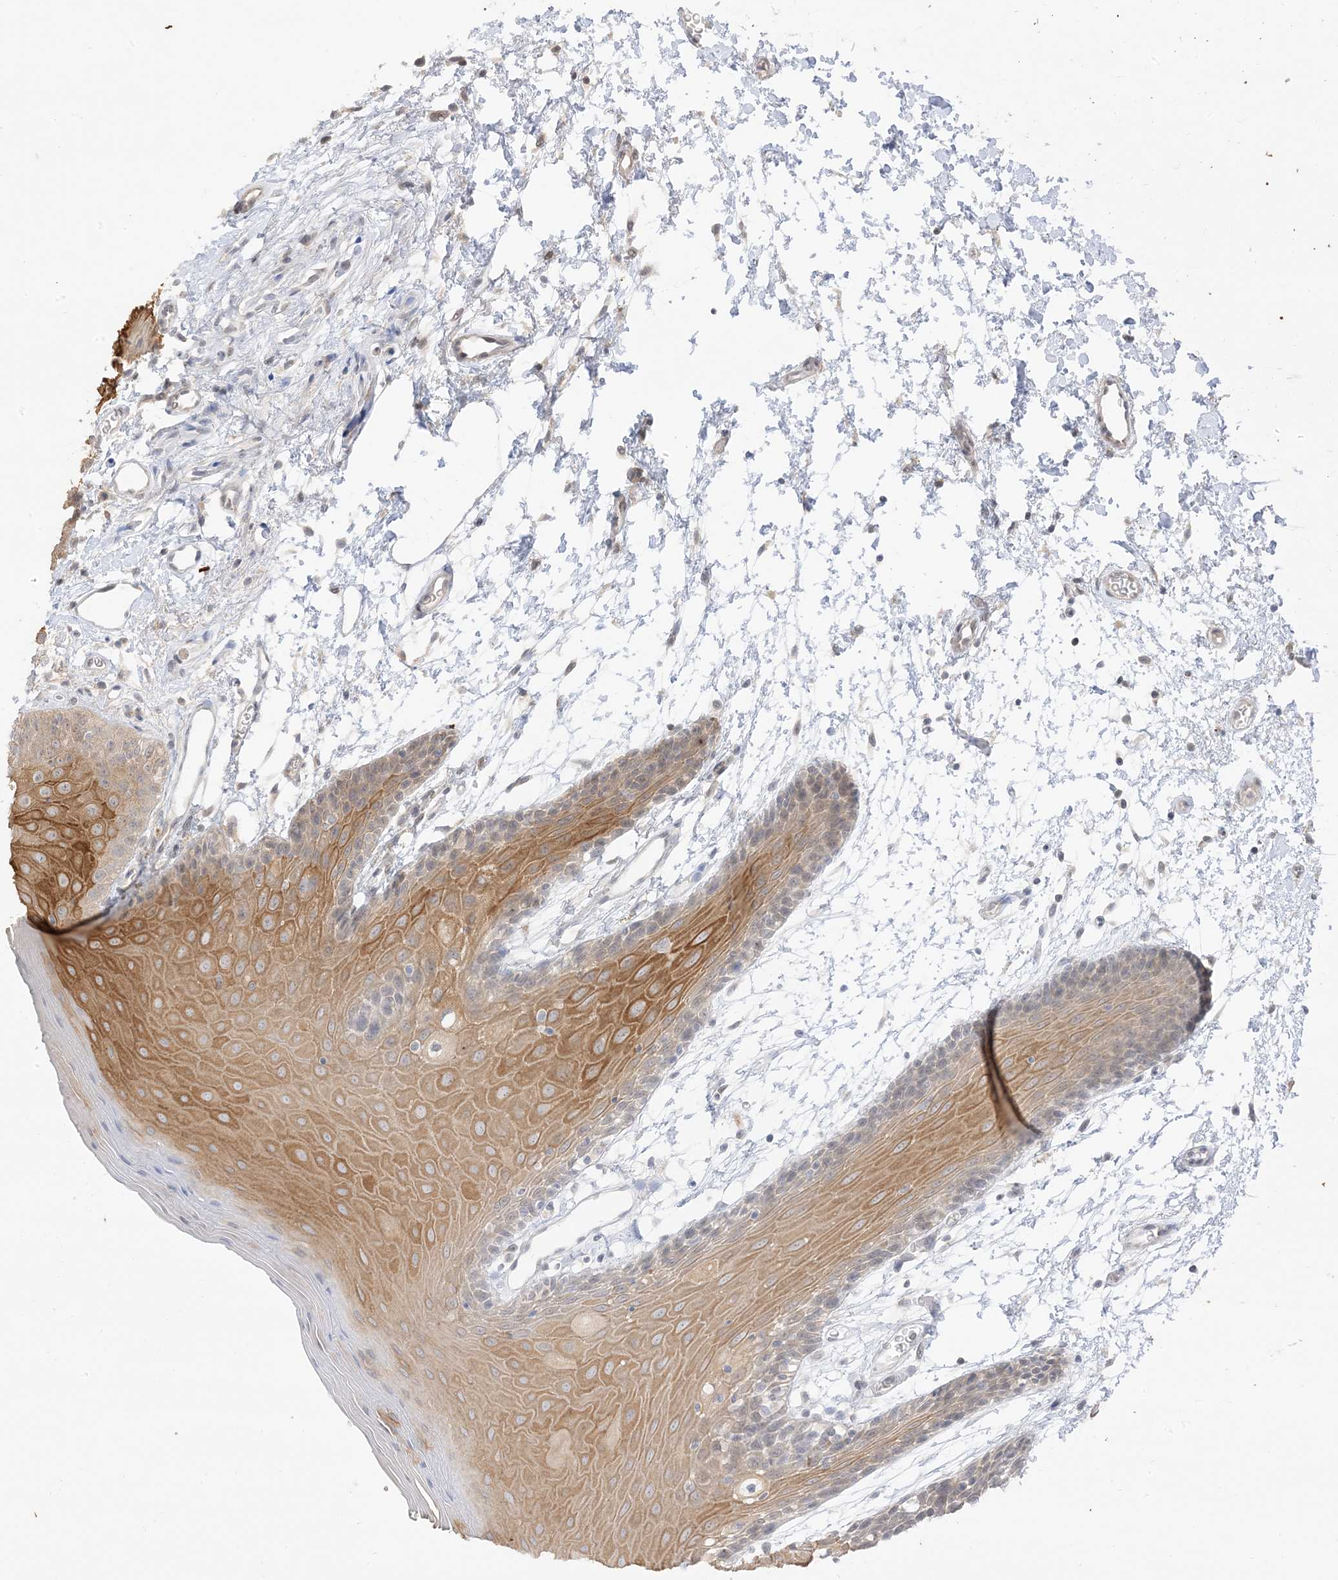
{"staining": {"intensity": "moderate", "quantity": "25%-75%", "location": "cytoplasmic/membranous"}, "tissue": "oral mucosa", "cell_type": "Squamous epithelial cells", "image_type": "normal", "snomed": [{"axis": "morphology", "description": "Normal tissue, NOS"}, {"axis": "topography", "description": "Skeletal muscle"}, {"axis": "topography", "description": "Oral tissue"}, {"axis": "topography", "description": "Salivary gland"}, {"axis": "topography", "description": "Peripheral nerve tissue"}], "caption": "A photomicrograph of oral mucosa stained for a protein exhibits moderate cytoplasmic/membranous brown staining in squamous epithelial cells.", "gene": "TBCC", "patient": {"sex": "male", "age": 54}}